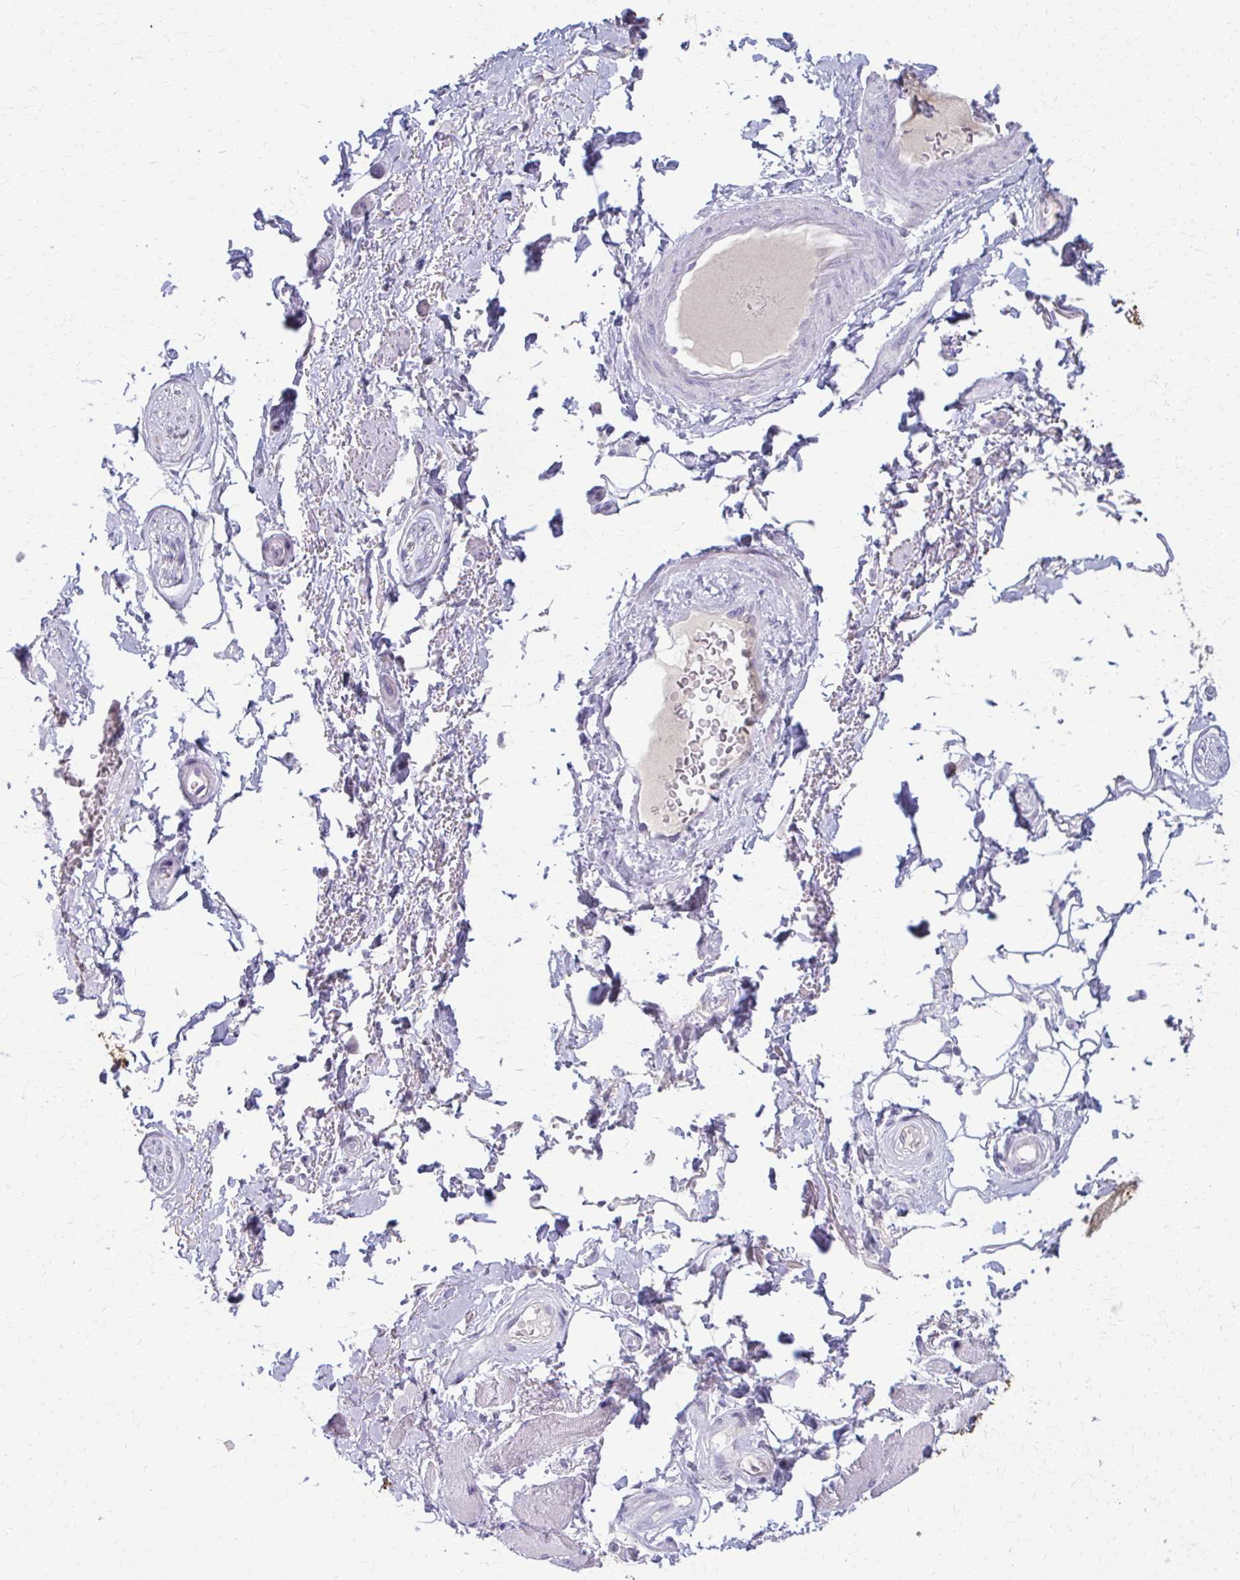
{"staining": {"intensity": "negative", "quantity": "none", "location": "none"}, "tissue": "adipose tissue", "cell_type": "Adipocytes", "image_type": "normal", "snomed": [{"axis": "morphology", "description": "Normal tissue, NOS"}, {"axis": "topography", "description": "Peripheral nerve tissue"}], "caption": "This micrograph is of benign adipose tissue stained with immunohistochemistry to label a protein in brown with the nuclei are counter-stained blue. There is no positivity in adipocytes.", "gene": "ENSG00000275249", "patient": {"sex": "male", "age": 51}}